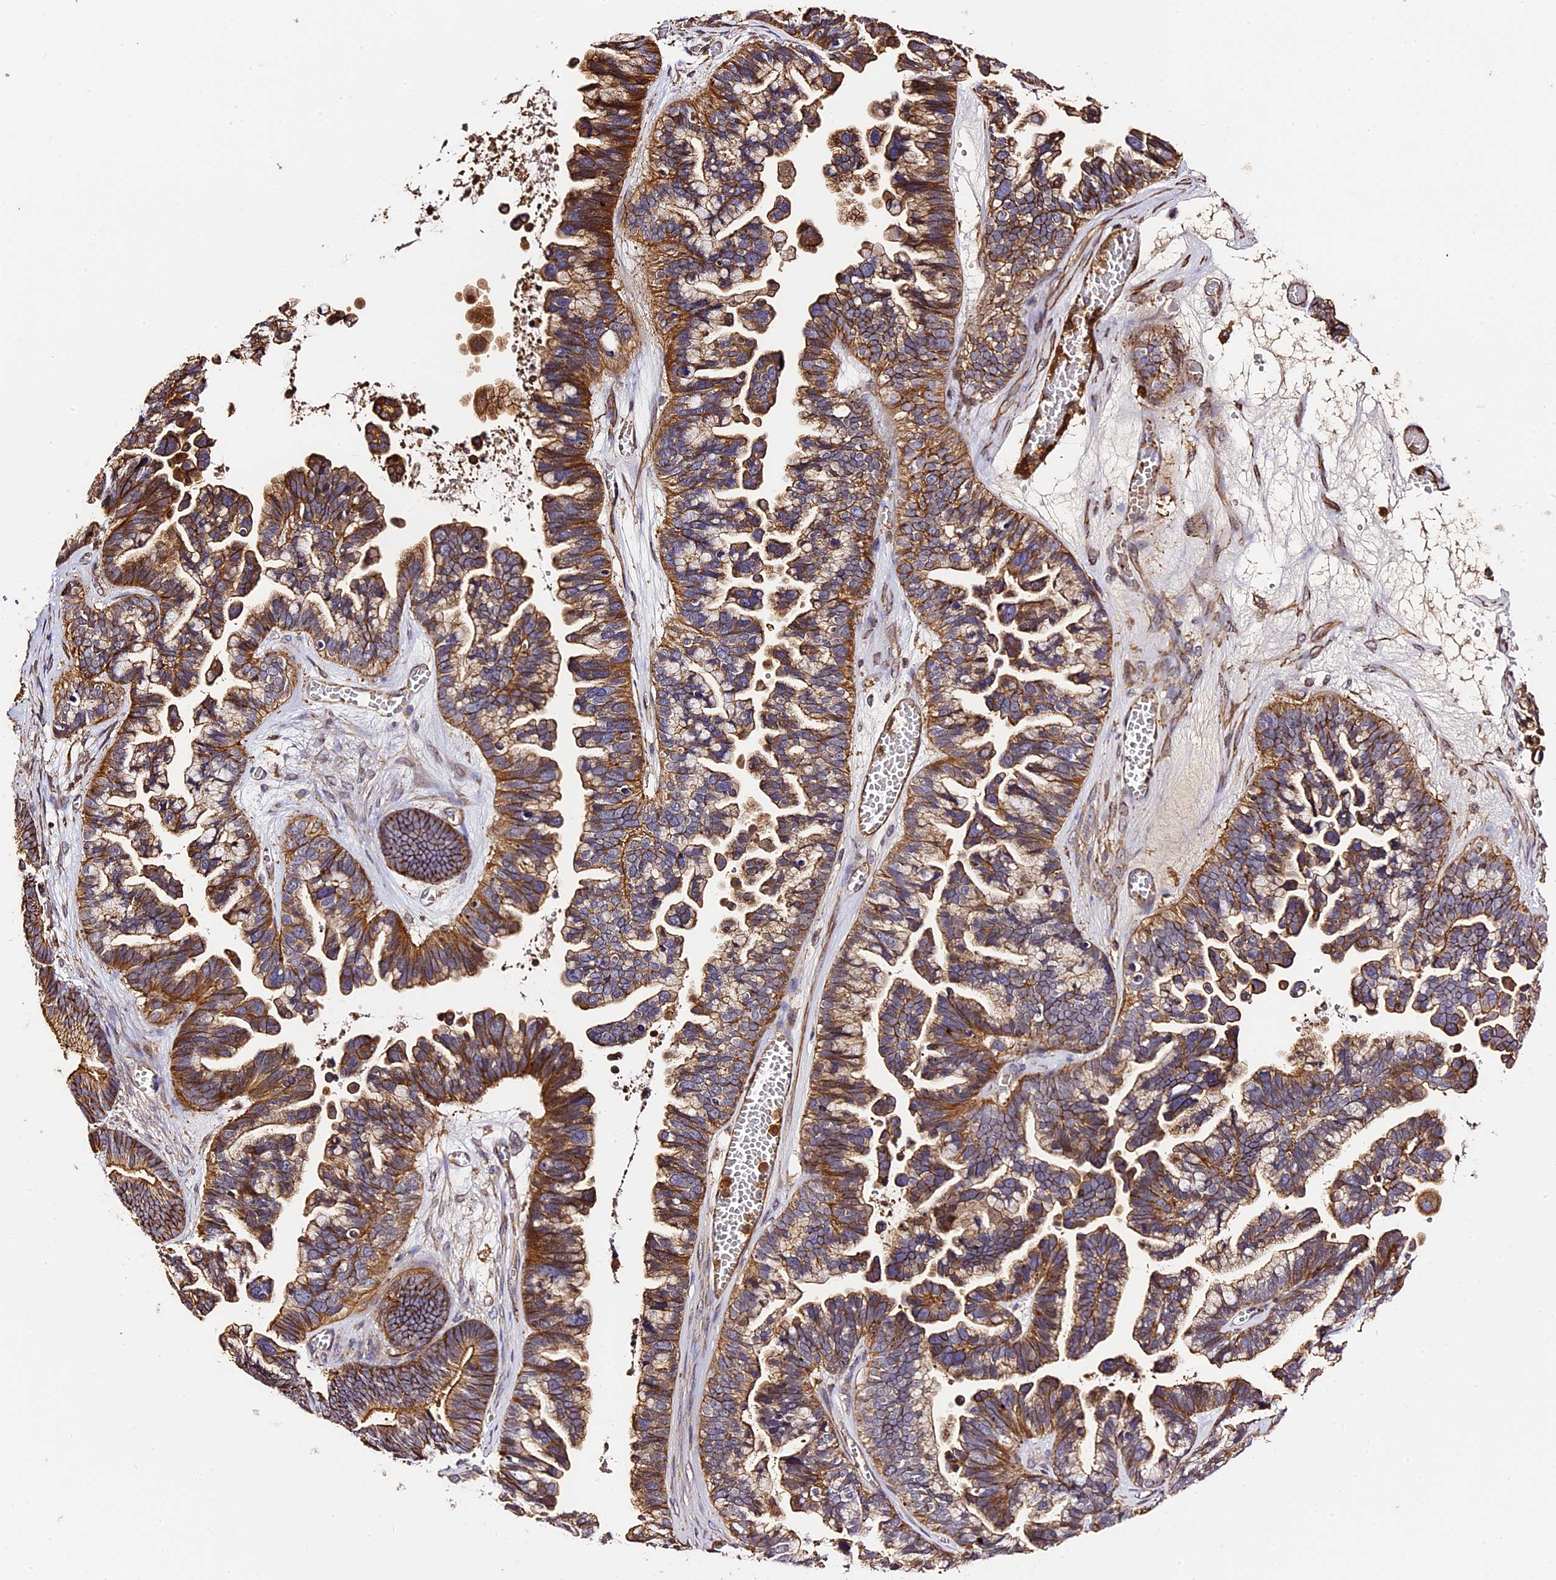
{"staining": {"intensity": "moderate", "quantity": ">75%", "location": "cytoplasmic/membranous"}, "tissue": "ovarian cancer", "cell_type": "Tumor cells", "image_type": "cancer", "snomed": [{"axis": "morphology", "description": "Cystadenocarcinoma, serous, NOS"}, {"axis": "topography", "description": "Ovary"}], "caption": "Ovarian cancer (serous cystadenocarcinoma) stained with immunohistochemistry reveals moderate cytoplasmic/membranous expression in approximately >75% of tumor cells. (DAB IHC with brightfield microscopy, high magnification).", "gene": "RAPSN", "patient": {"sex": "female", "age": 56}}